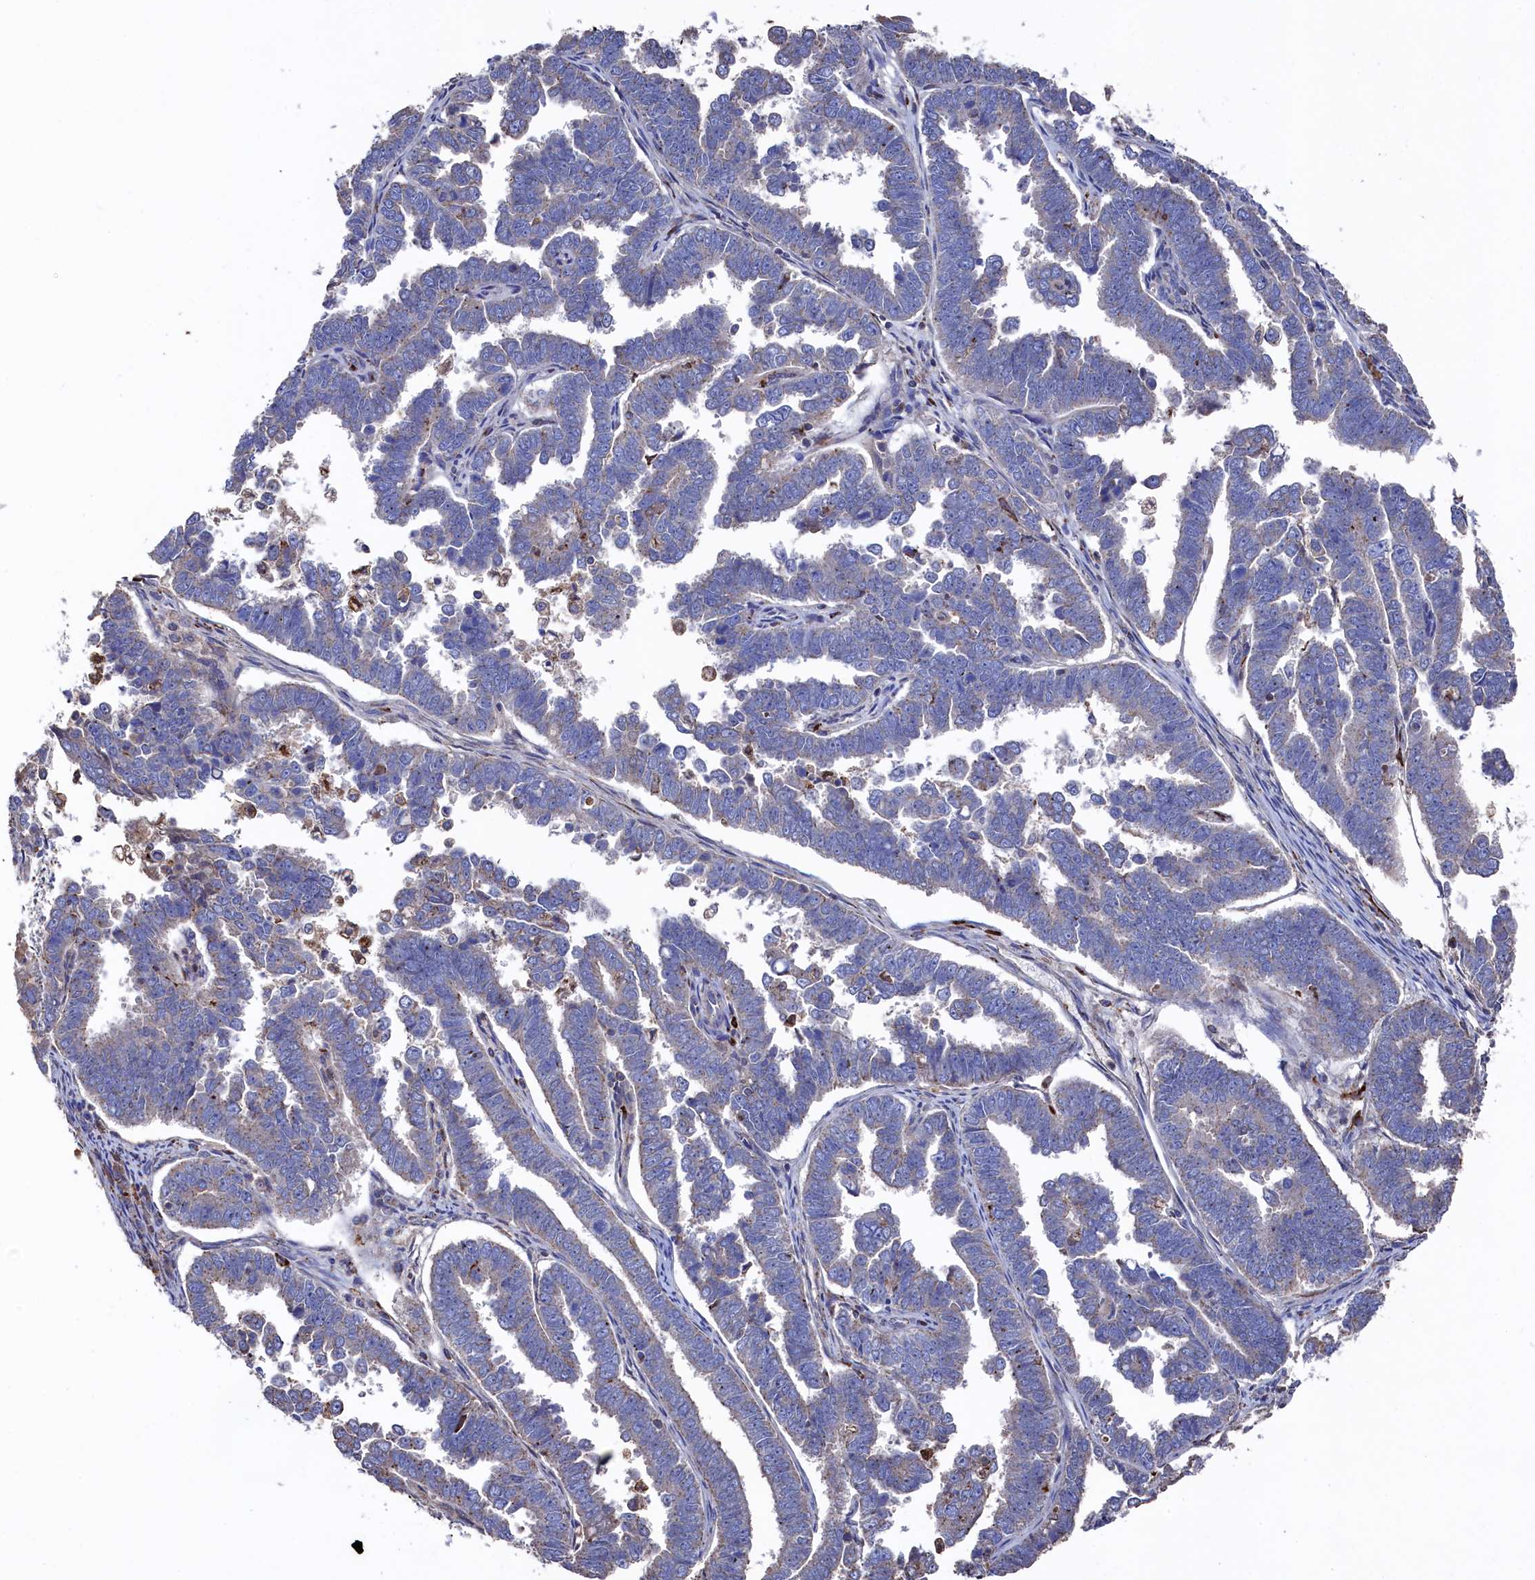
{"staining": {"intensity": "negative", "quantity": "none", "location": "none"}, "tissue": "endometrial cancer", "cell_type": "Tumor cells", "image_type": "cancer", "snomed": [{"axis": "morphology", "description": "Adenocarcinoma, NOS"}, {"axis": "topography", "description": "Endometrium"}], "caption": "Endometrial cancer (adenocarcinoma) stained for a protein using IHC displays no positivity tumor cells.", "gene": "TK2", "patient": {"sex": "female", "age": 75}}